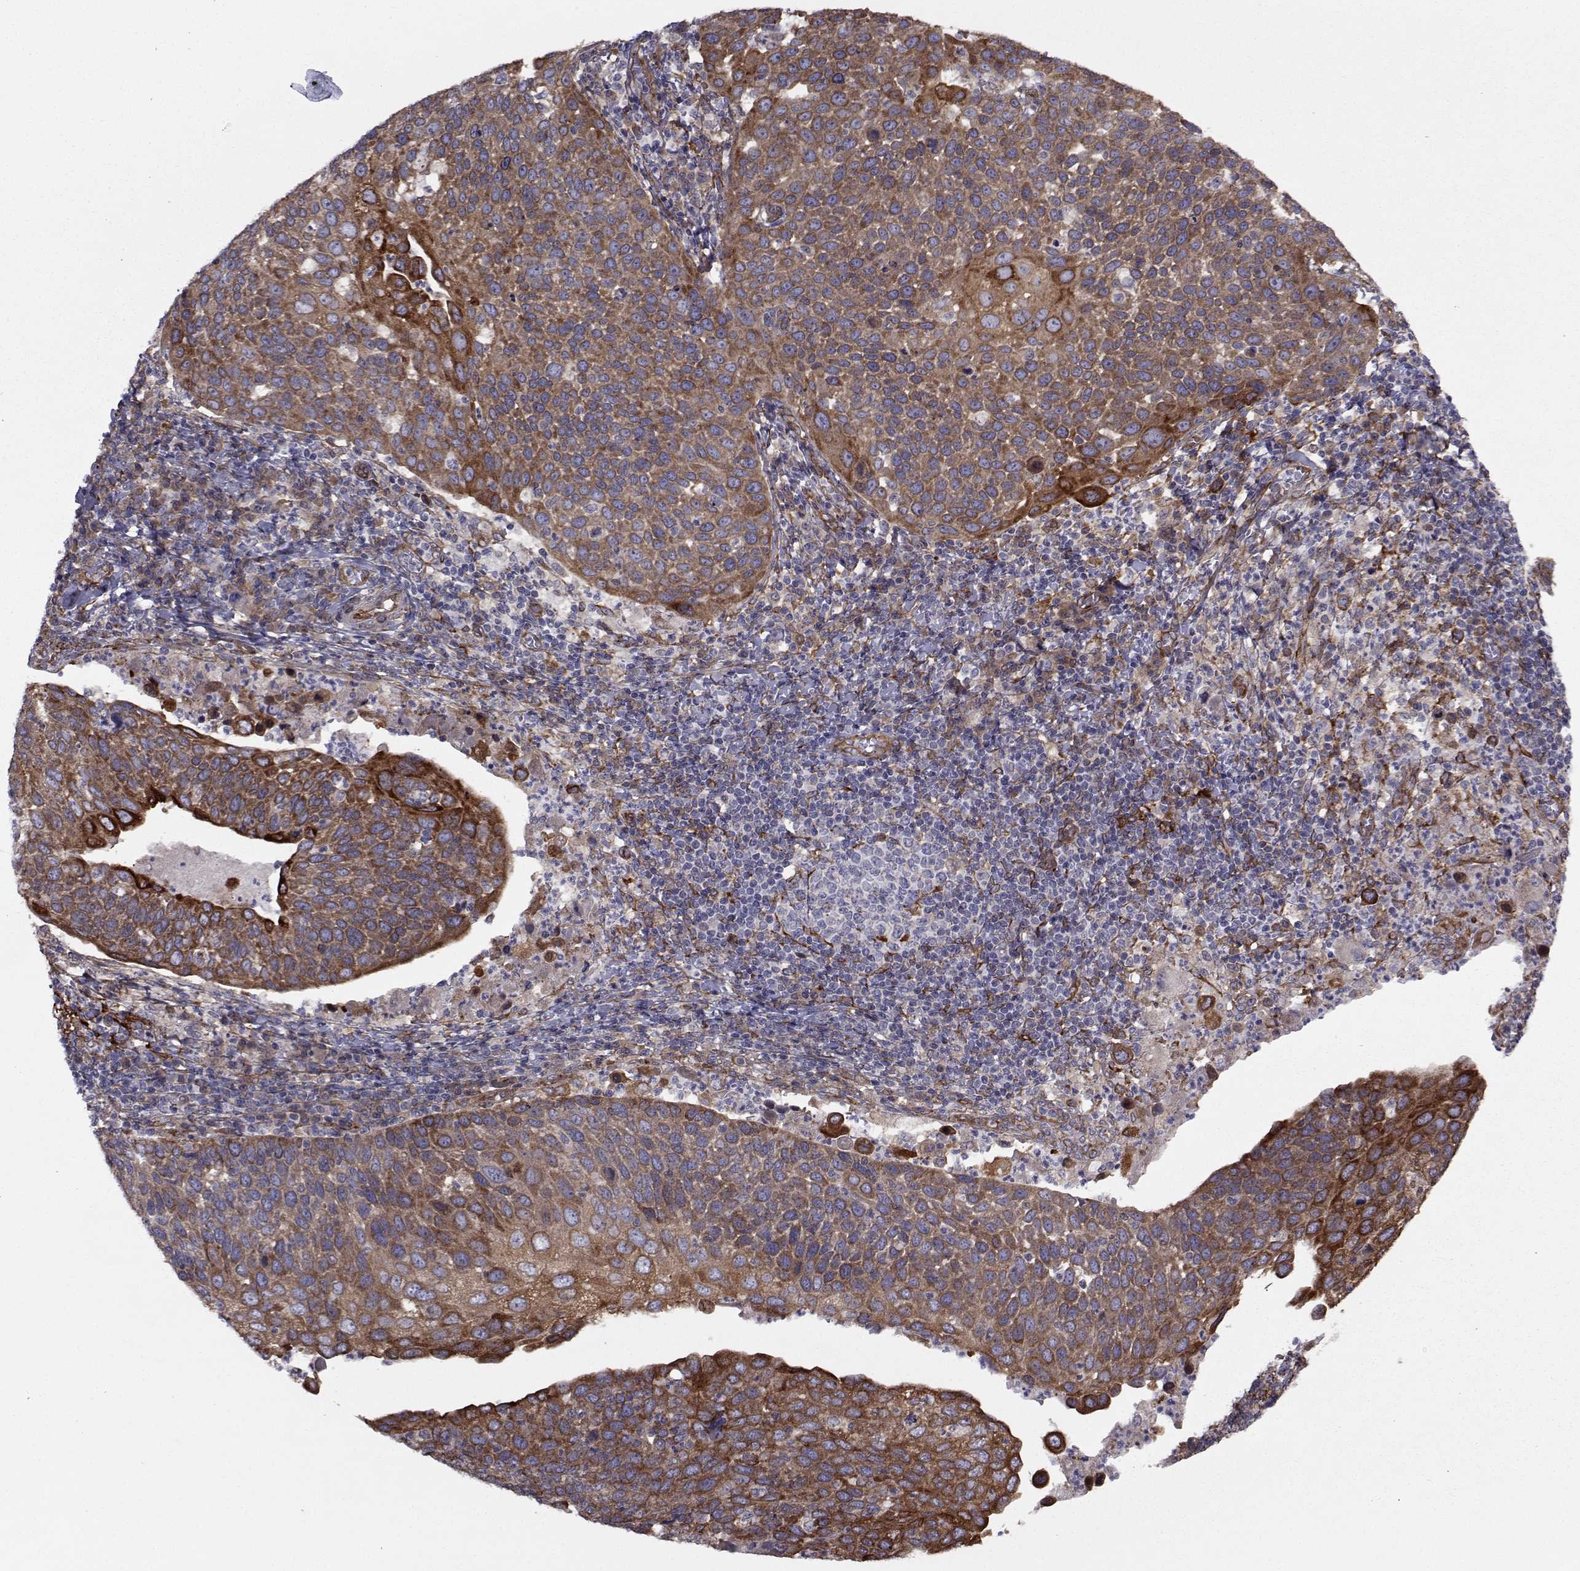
{"staining": {"intensity": "strong", "quantity": ">75%", "location": "cytoplasmic/membranous"}, "tissue": "cervical cancer", "cell_type": "Tumor cells", "image_type": "cancer", "snomed": [{"axis": "morphology", "description": "Squamous cell carcinoma, NOS"}, {"axis": "topography", "description": "Cervix"}], "caption": "Cervical squamous cell carcinoma stained with a brown dye exhibits strong cytoplasmic/membranous positive expression in approximately >75% of tumor cells.", "gene": "TRIP10", "patient": {"sex": "female", "age": 54}}